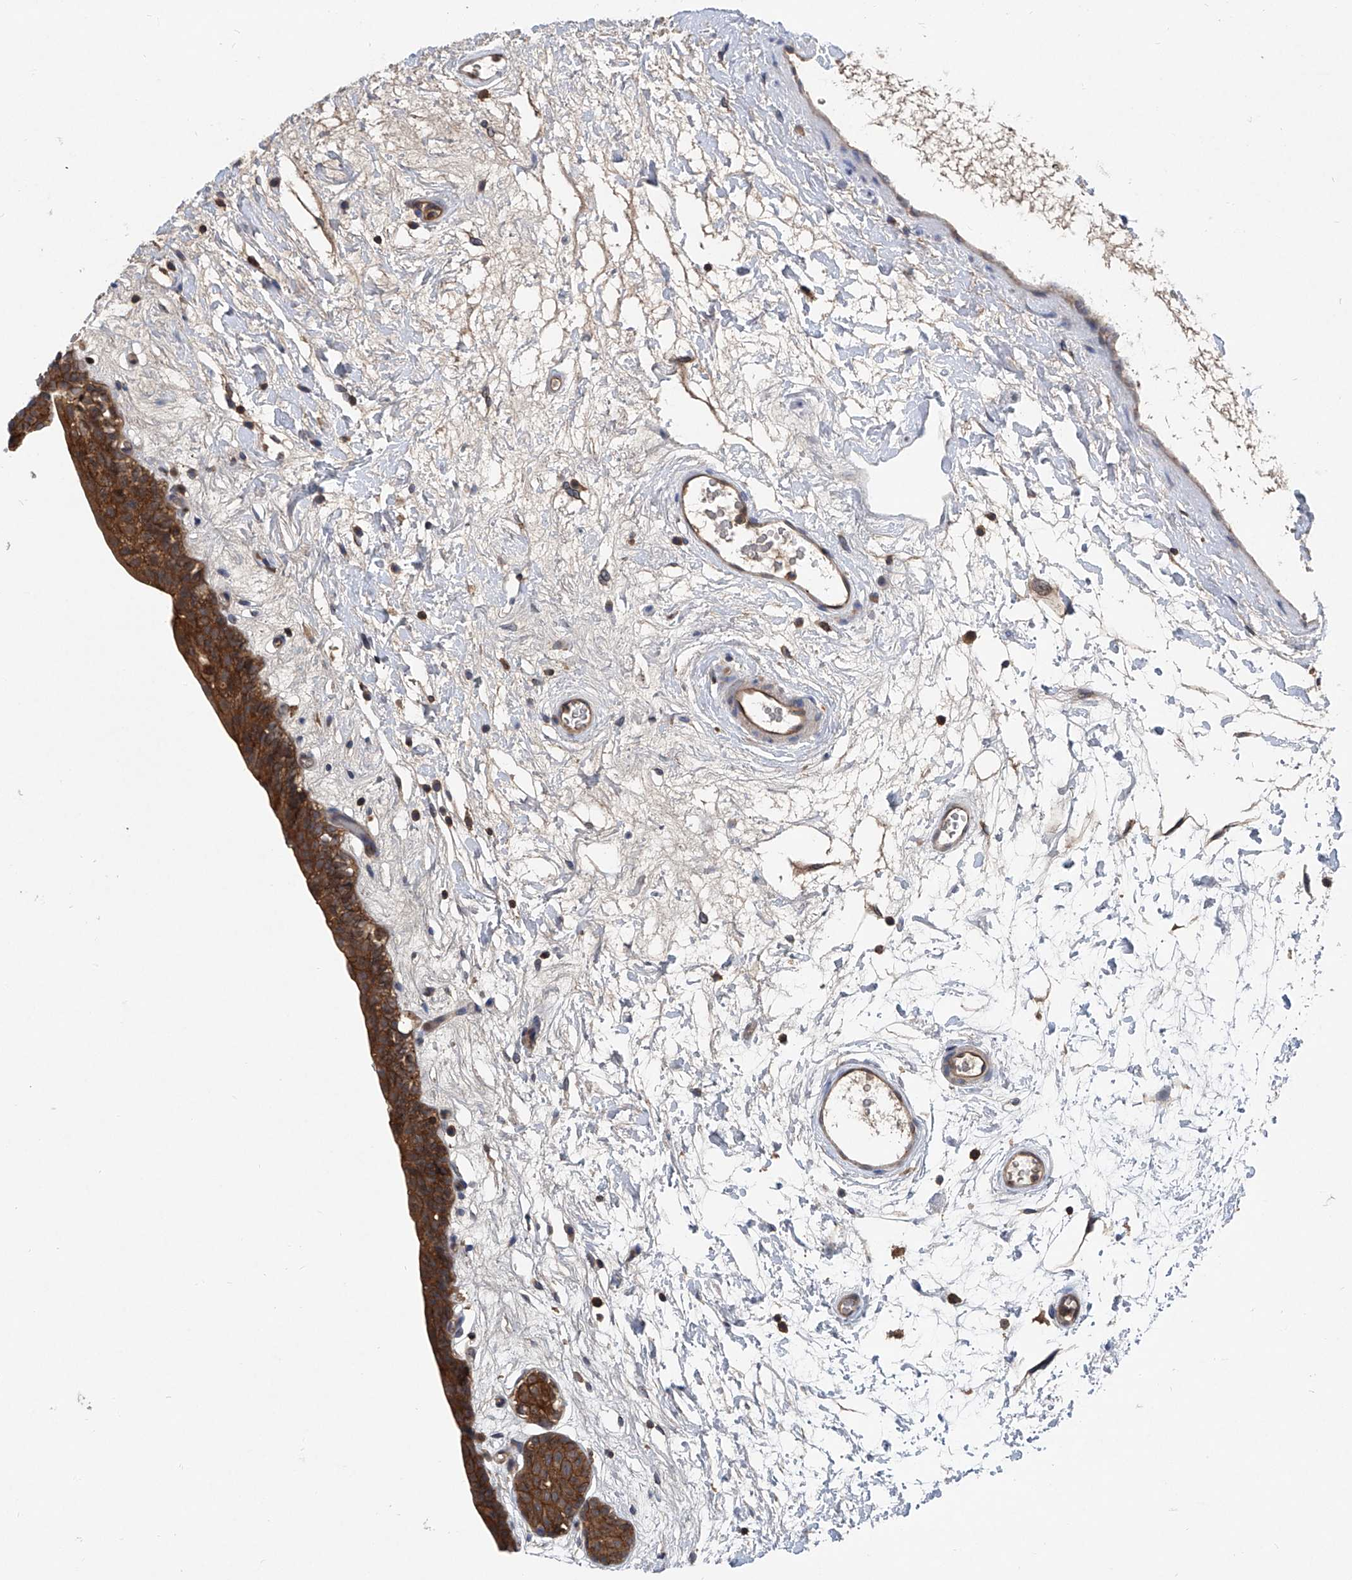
{"staining": {"intensity": "strong", "quantity": ">75%", "location": "cytoplasmic/membranous"}, "tissue": "urinary bladder", "cell_type": "Urothelial cells", "image_type": "normal", "snomed": [{"axis": "morphology", "description": "Normal tissue, NOS"}, {"axis": "topography", "description": "Urinary bladder"}], "caption": "Immunohistochemistry histopathology image of benign urinary bladder: urinary bladder stained using immunohistochemistry (IHC) exhibits high levels of strong protein expression localized specifically in the cytoplasmic/membranous of urothelial cells, appearing as a cytoplasmic/membranous brown color.", "gene": "TRIM38", "patient": {"sex": "male", "age": 83}}